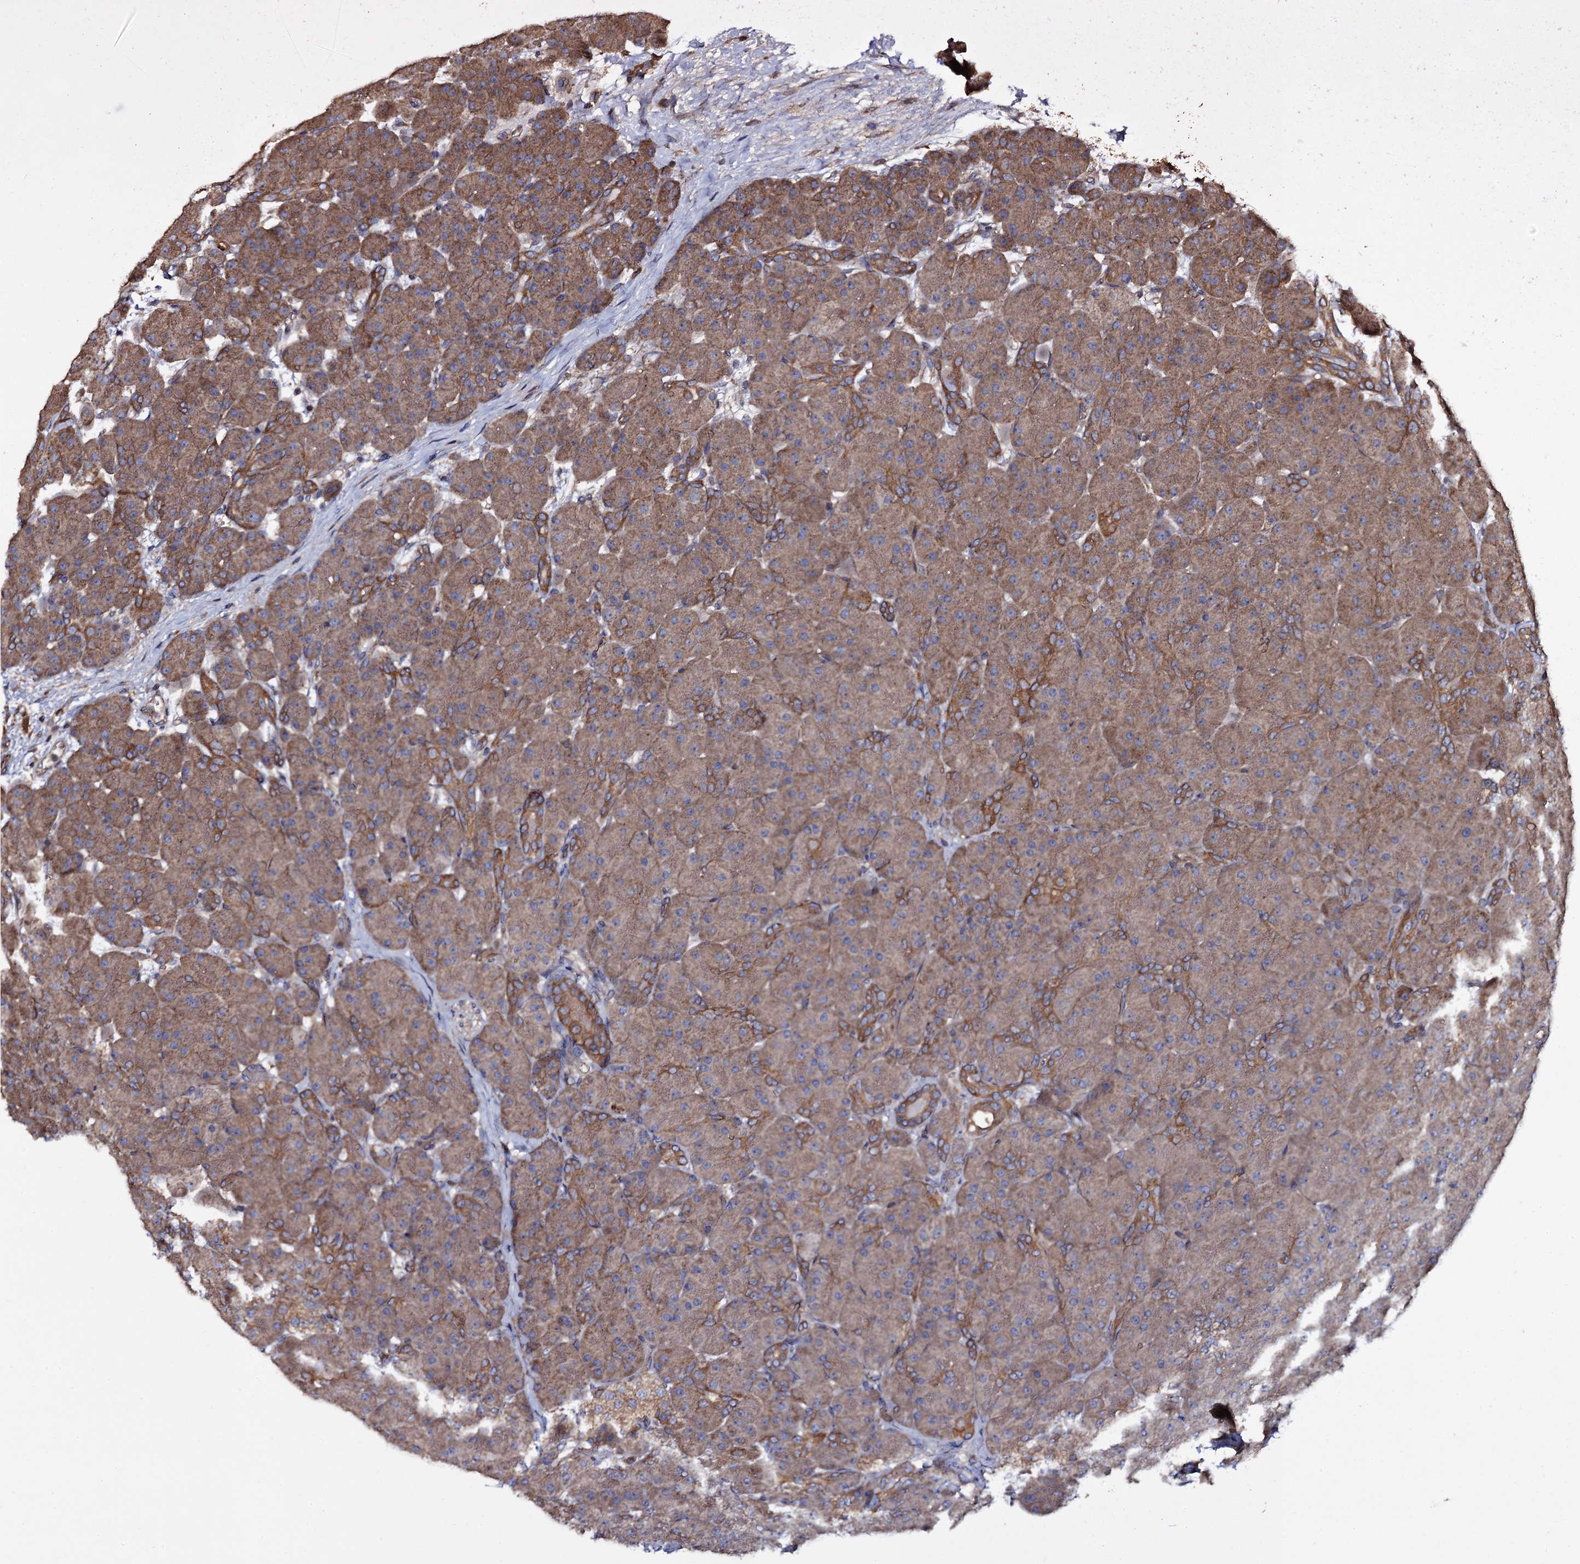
{"staining": {"intensity": "moderate", "quantity": ">75%", "location": "cytoplasmic/membranous"}, "tissue": "pancreas", "cell_type": "Exocrine glandular cells", "image_type": "normal", "snomed": [{"axis": "morphology", "description": "Normal tissue, NOS"}, {"axis": "topography", "description": "Pancreas"}], "caption": "About >75% of exocrine glandular cells in benign pancreas display moderate cytoplasmic/membranous protein staining as visualized by brown immunohistochemical staining.", "gene": "TTC23", "patient": {"sex": "male", "age": 66}}